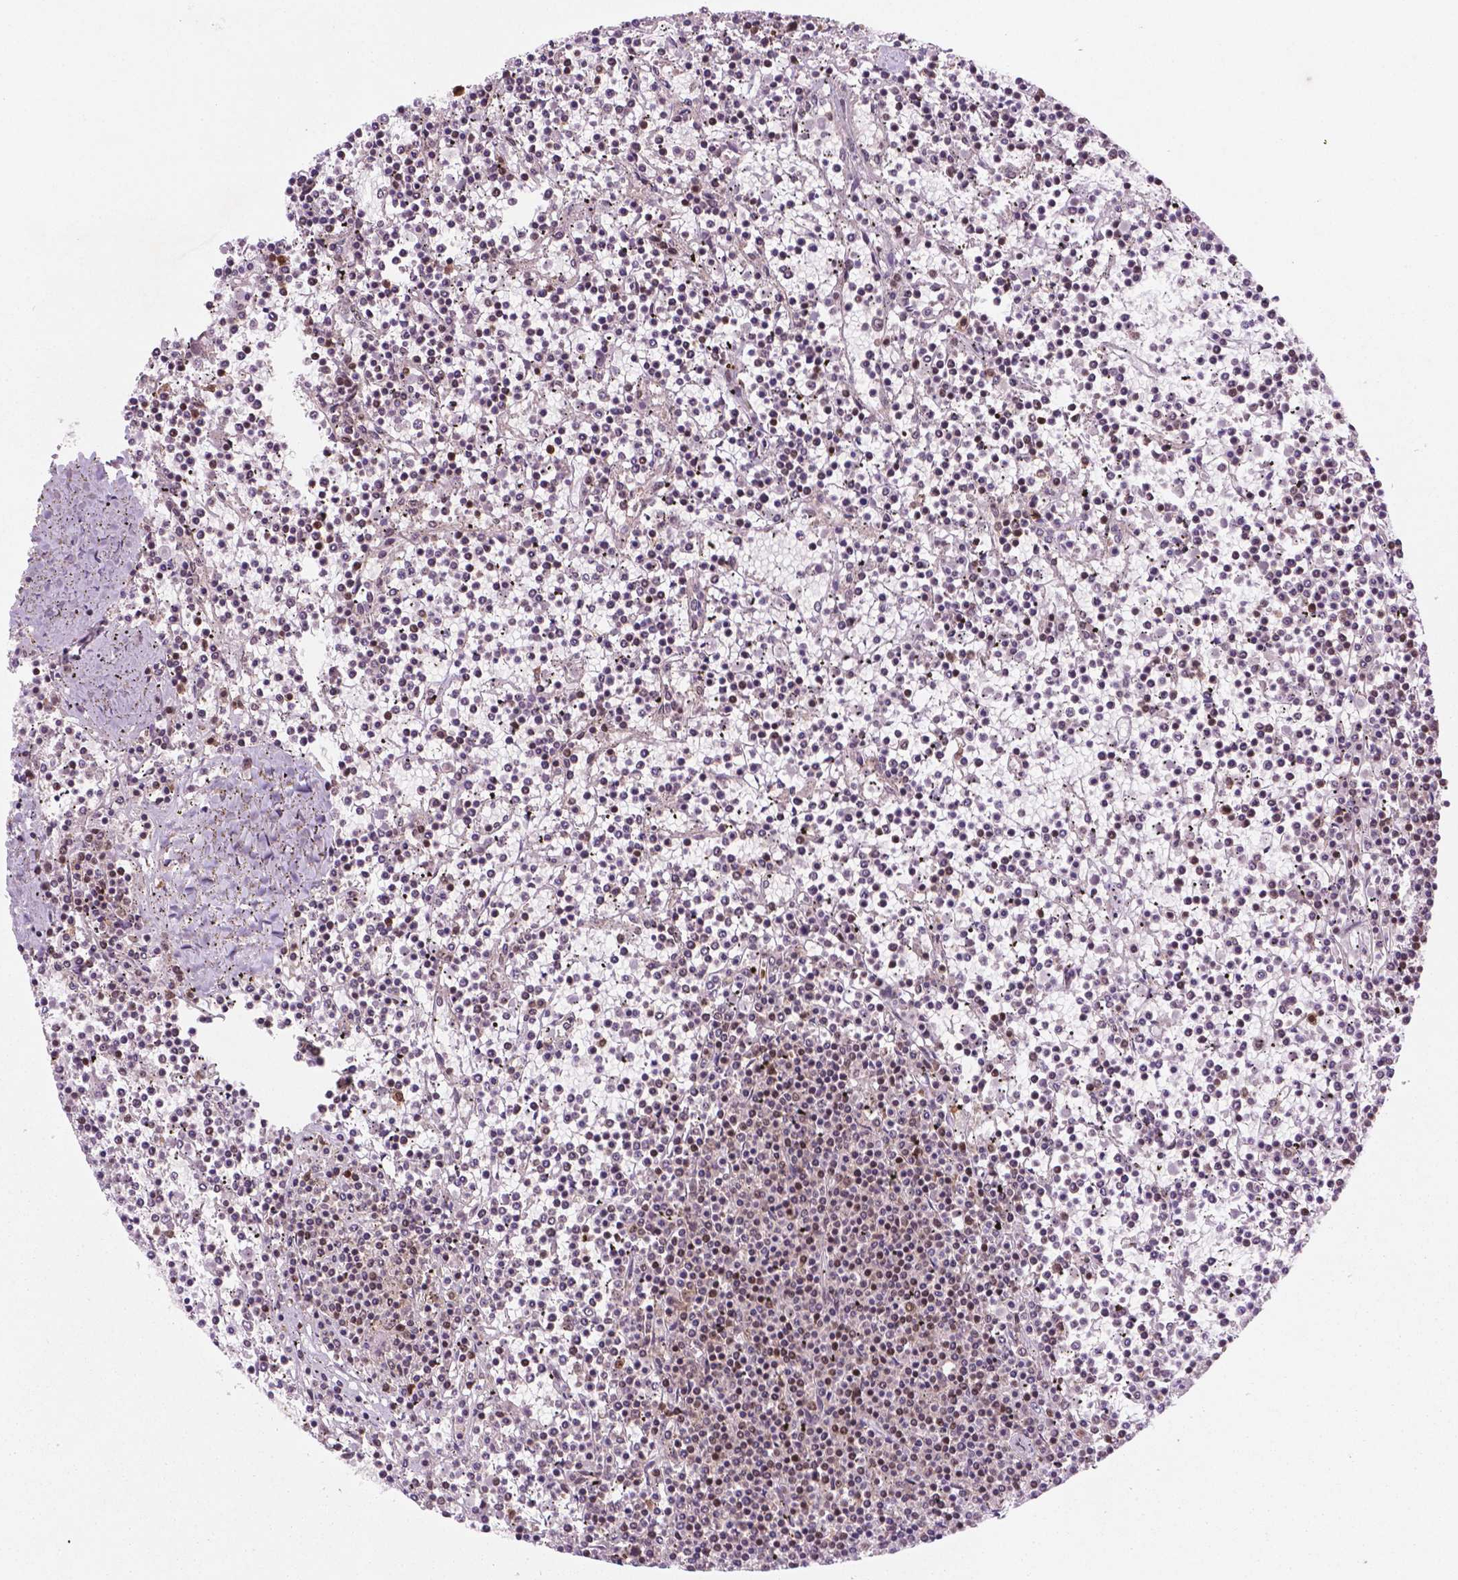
{"staining": {"intensity": "negative", "quantity": "none", "location": "none"}, "tissue": "lymphoma", "cell_type": "Tumor cells", "image_type": "cancer", "snomed": [{"axis": "morphology", "description": "Malignant lymphoma, non-Hodgkin's type, Low grade"}, {"axis": "topography", "description": "Spleen"}], "caption": "Immunohistochemistry (IHC) photomicrograph of neoplastic tissue: human lymphoma stained with DAB (3,3'-diaminobenzidine) exhibits no significant protein expression in tumor cells. (DAB (3,3'-diaminobenzidine) immunohistochemistry (IHC), high magnification).", "gene": "SIRT6", "patient": {"sex": "female", "age": 19}}